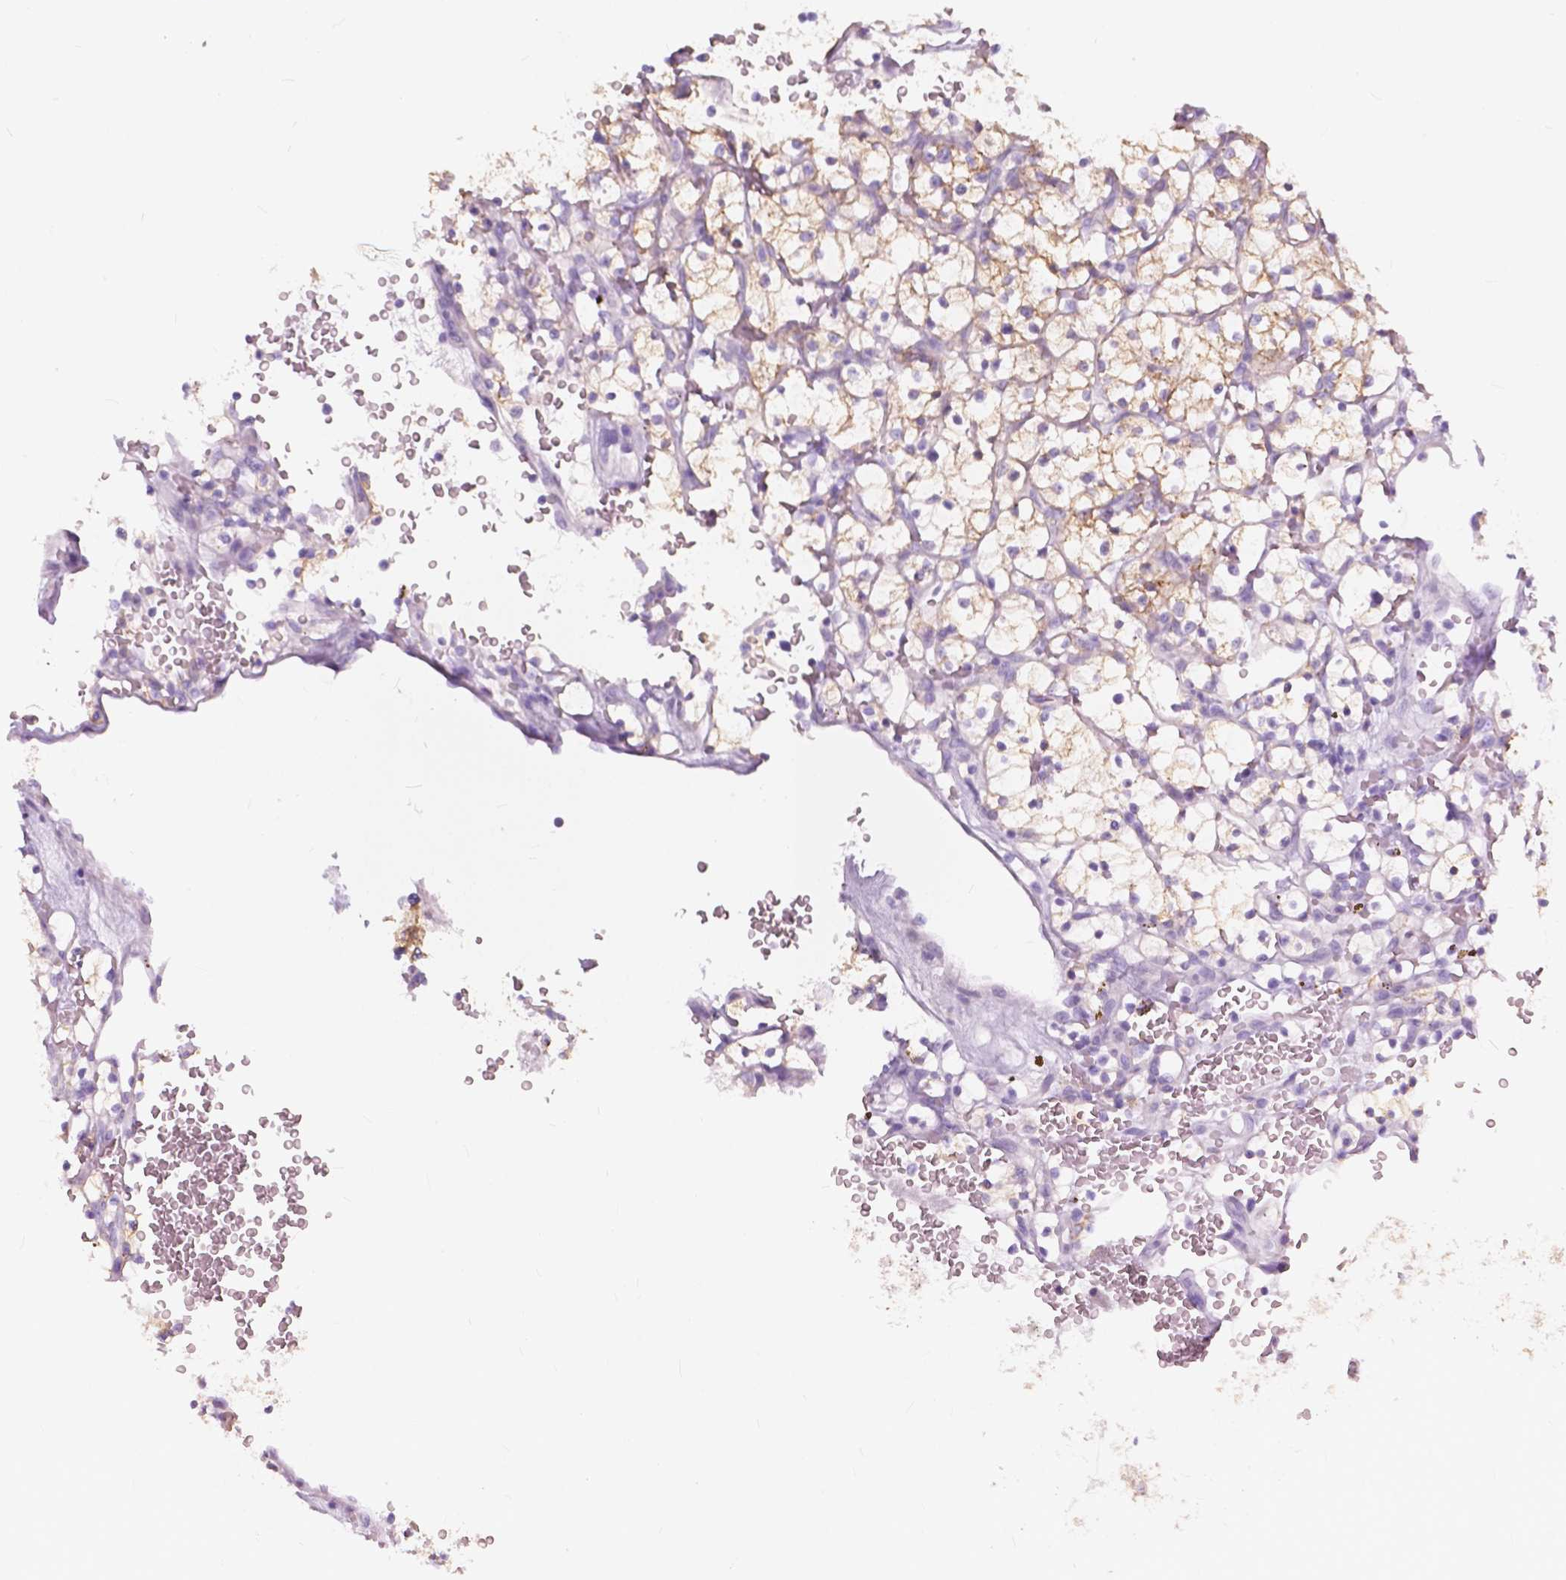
{"staining": {"intensity": "weak", "quantity": ">75%", "location": "cytoplasmic/membranous"}, "tissue": "renal cancer", "cell_type": "Tumor cells", "image_type": "cancer", "snomed": [{"axis": "morphology", "description": "Adenocarcinoma, NOS"}, {"axis": "topography", "description": "Kidney"}], "caption": "Renal cancer (adenocarcinoma) stained with DAB (3,3'-diaminobenzidine) immunohistochemistry (IHC) reveals low levels of weak cytoplasmic/membranous staining in about >75% of tumor cells.", "gene": "FXYD2", "patient": {"sex": "female", "age": 64}}